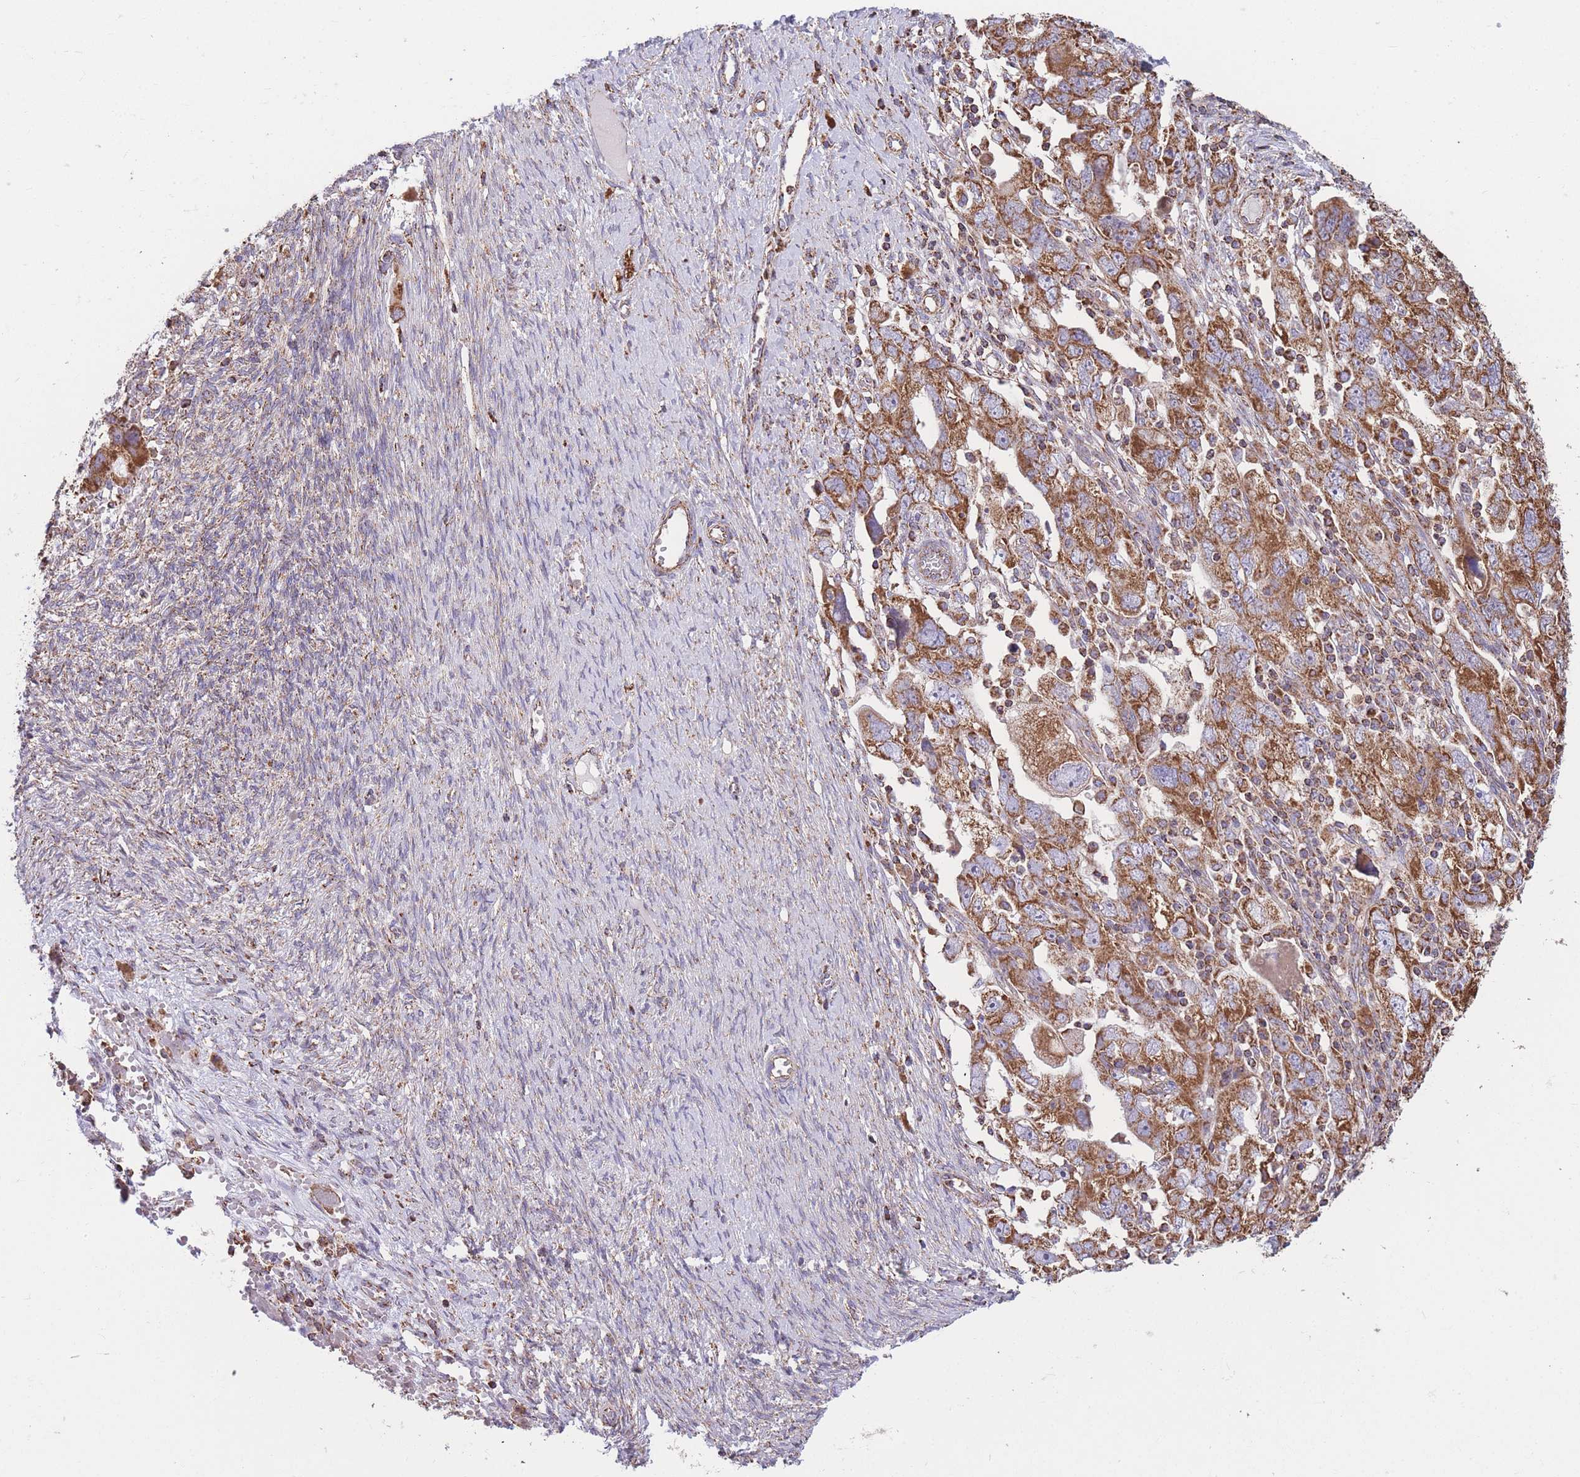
{"staining": {"intensity": "moderate", "quantity": ">75%", "location": "cytoplasmic/membranous"}, "tissue": "ovarian cancer", "cell_type": "Tumor cells", "image_type": "cancer", "snomed": [{"axis": "morphology", "description": "Carcinoma, NOS"}, {"axis": "morphology", "description": "Cystadenocarcinoma, serous, NOS"}, {"axis": "topography", "description": "Ovary"}], "caption": "DAB (3,3'-diaminobenzidine) immunohistochemical staining of ovarian cancer (serous cystadenocarcinoma) exhibits moderate cytoplasmic/membranous protein staining in about >75% of tumor cells.", "gene": "FKBP8", "patient": {"sex": "female", "age": 69}}